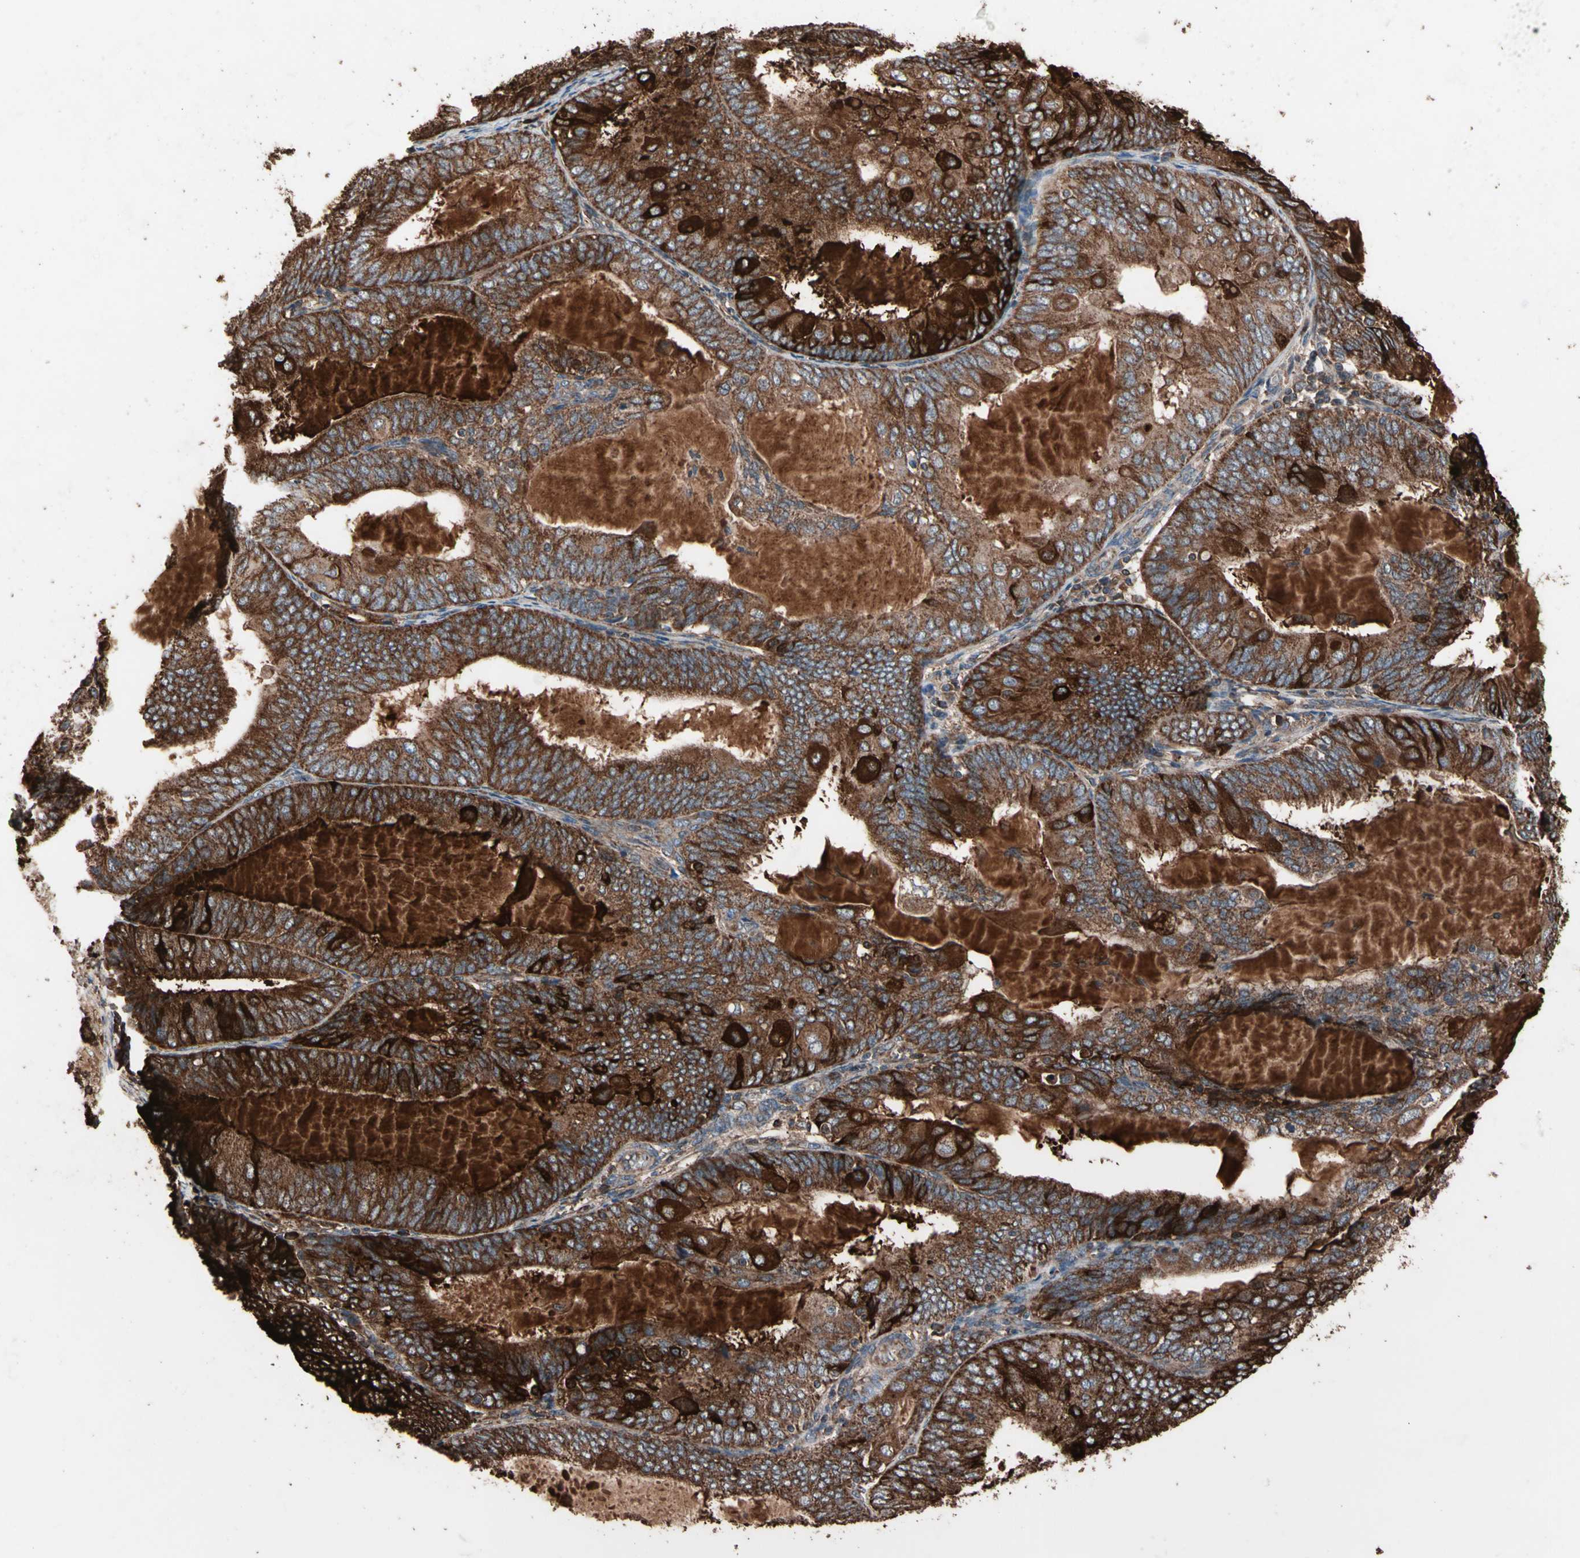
{"staining": {"intensity": "strong", "quantity": ">75%", "location": "cytoplasmic/membranous"}, "tissue": "endometrial cancer", "cell_type": "Tumor cells", "image_type": "cancer", "snomed": [{"axis": "morphology", "description": "Adenocarcinoma, NOS"}, {"axis": "topography", "description": "Endometrium"}], "caption": "This is a micrograph of IHC staining of endometrial cancer, which shows strong staining in the cytoplasmic/membranous of tumor cells.", "gene": "MRPL2", "patient": {"sex": "female", "age": 81}}